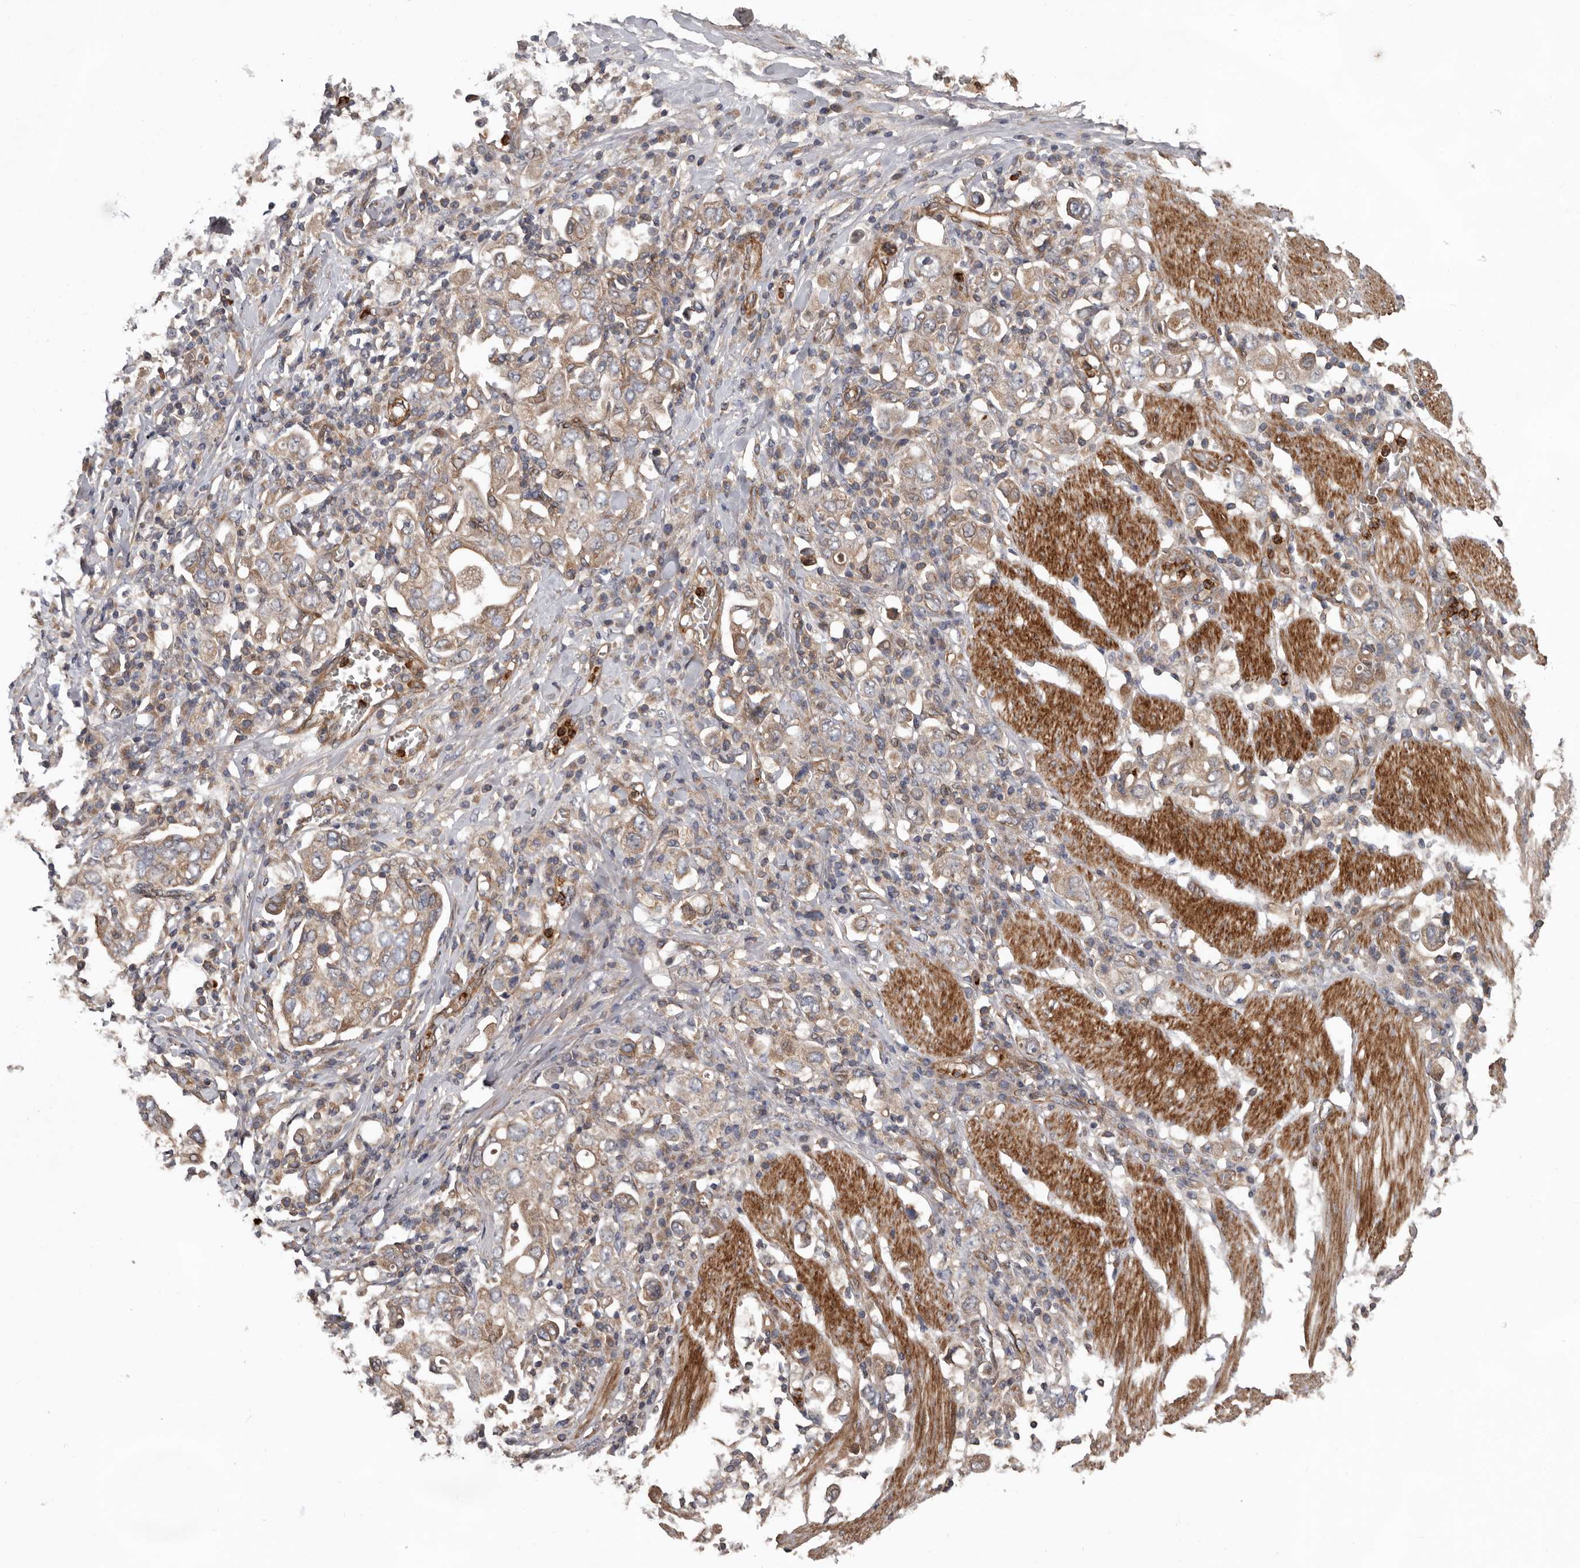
{"staining": {"intensity": "weak", "quantity": ">75%", "location": "cytoplasmic/membranous"}, "tissue": "stomach cancer", "cell_type": "Tumor cells", "image_type": "cancer", "snomed": [{"axis": "morphology", "description": "Adenocarcinoma, NOS"}, {"axis": "topography", "description": "Stomach, upper"}], "caption": "Stomach cancer stained for a protein exhibits weak cytoplasmic/membranous positivity in tumor cells.", "gene": "ARHGEF5", "patient": {"sex": "male", "age": 62}}